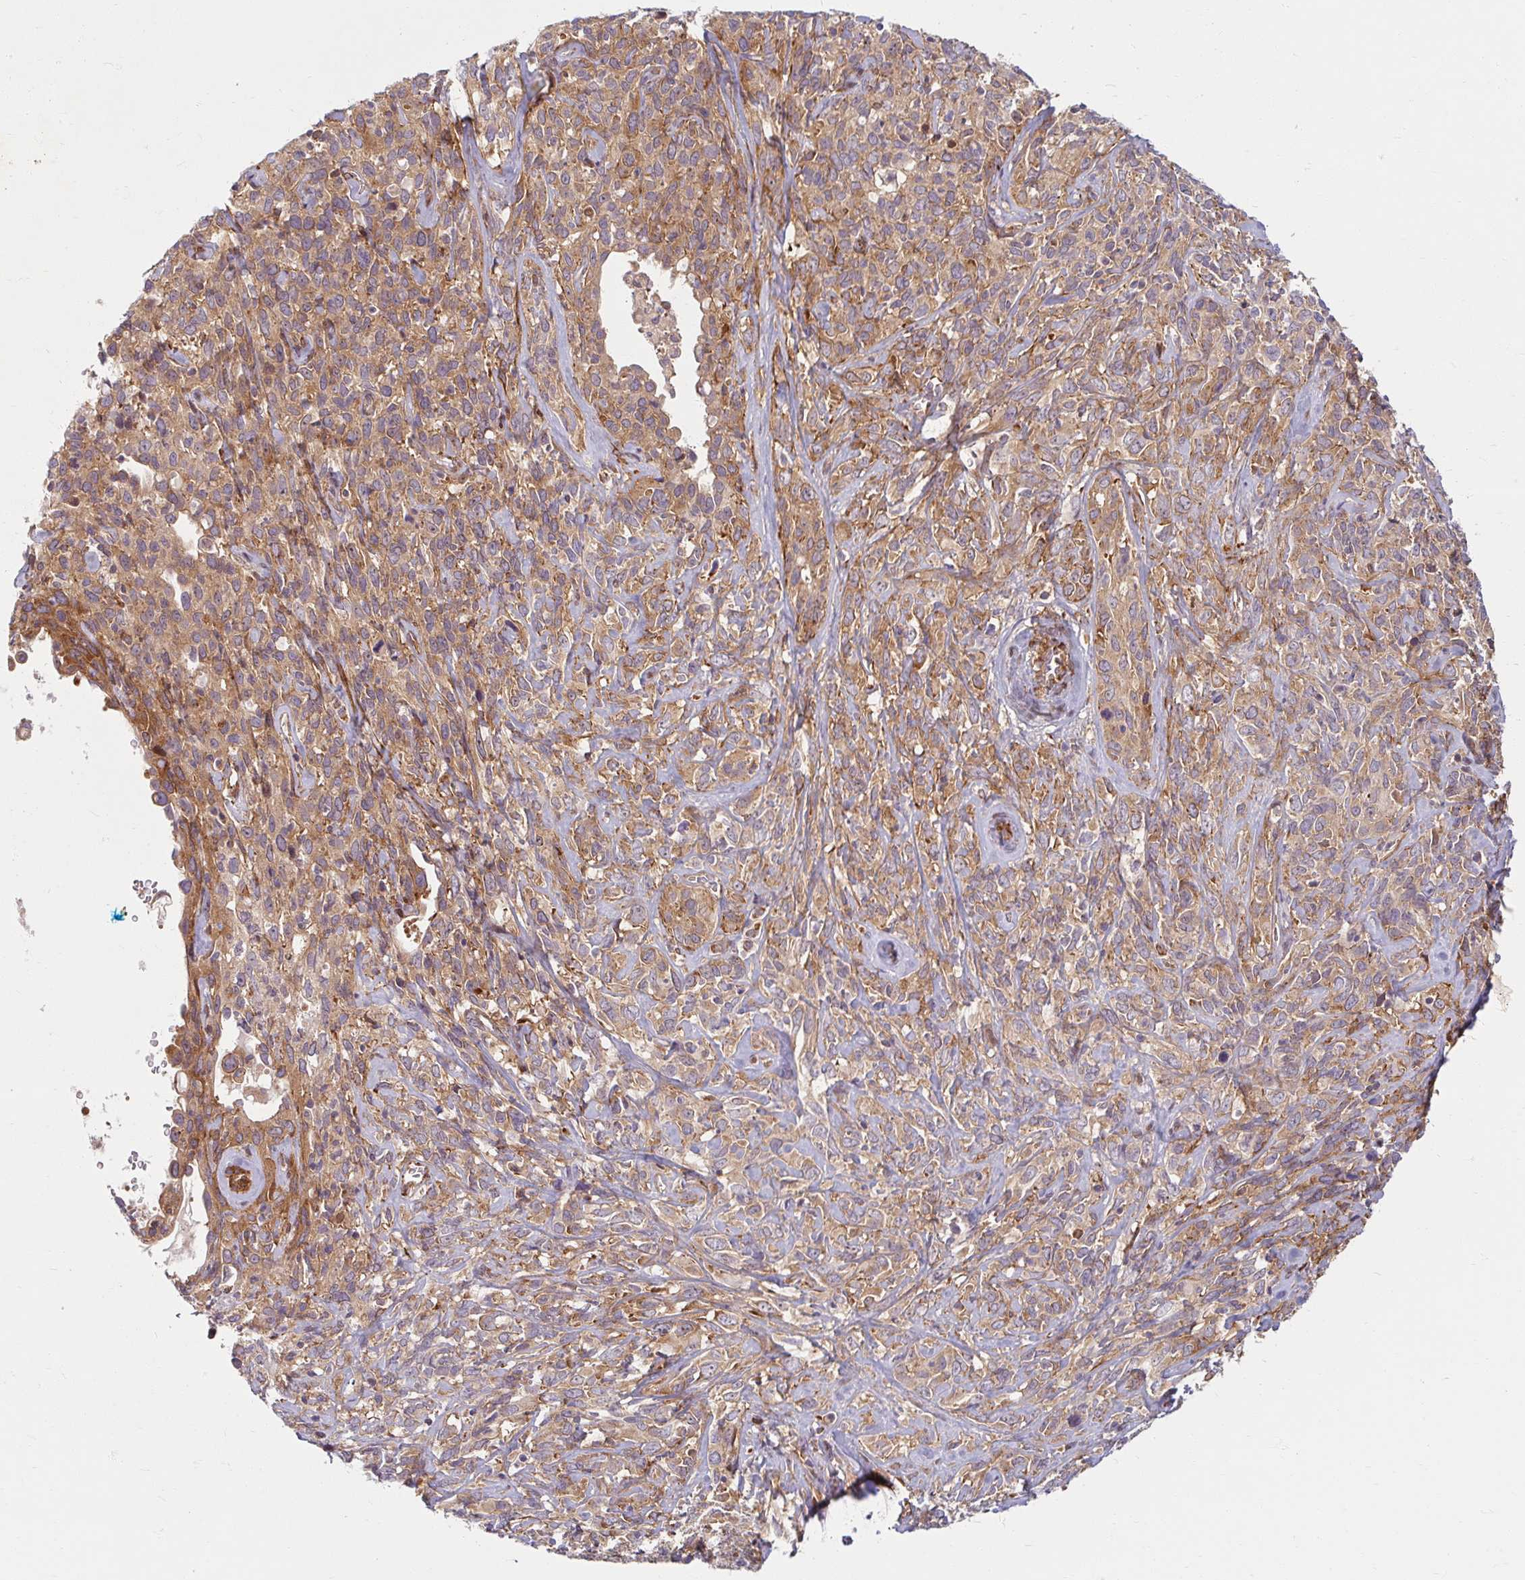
{"staining": {"intensity": "moderate", "quantity": ">75%", "location": "cytoplasmic/membranous"}, "tissue": "cervical cancer", "cell_type": "Tumor cells", "image_type": "cancer", "snomed": [{"axis": "morphology", "description": "Normal tissue, NOS"}, {"axis": "morphology", "description": "Squamous cell carcinoma, NOS"}, {"axis": "topography", "description": "Cervix"}], "caption": "A brown stain shows moderate cytoplasmic/membranous positivity of a protein in cervical cancer (squamous cell carcinoma) tumor cells.", "gene": "BTF3", "patient": {"sex": "female", "age": 51}}